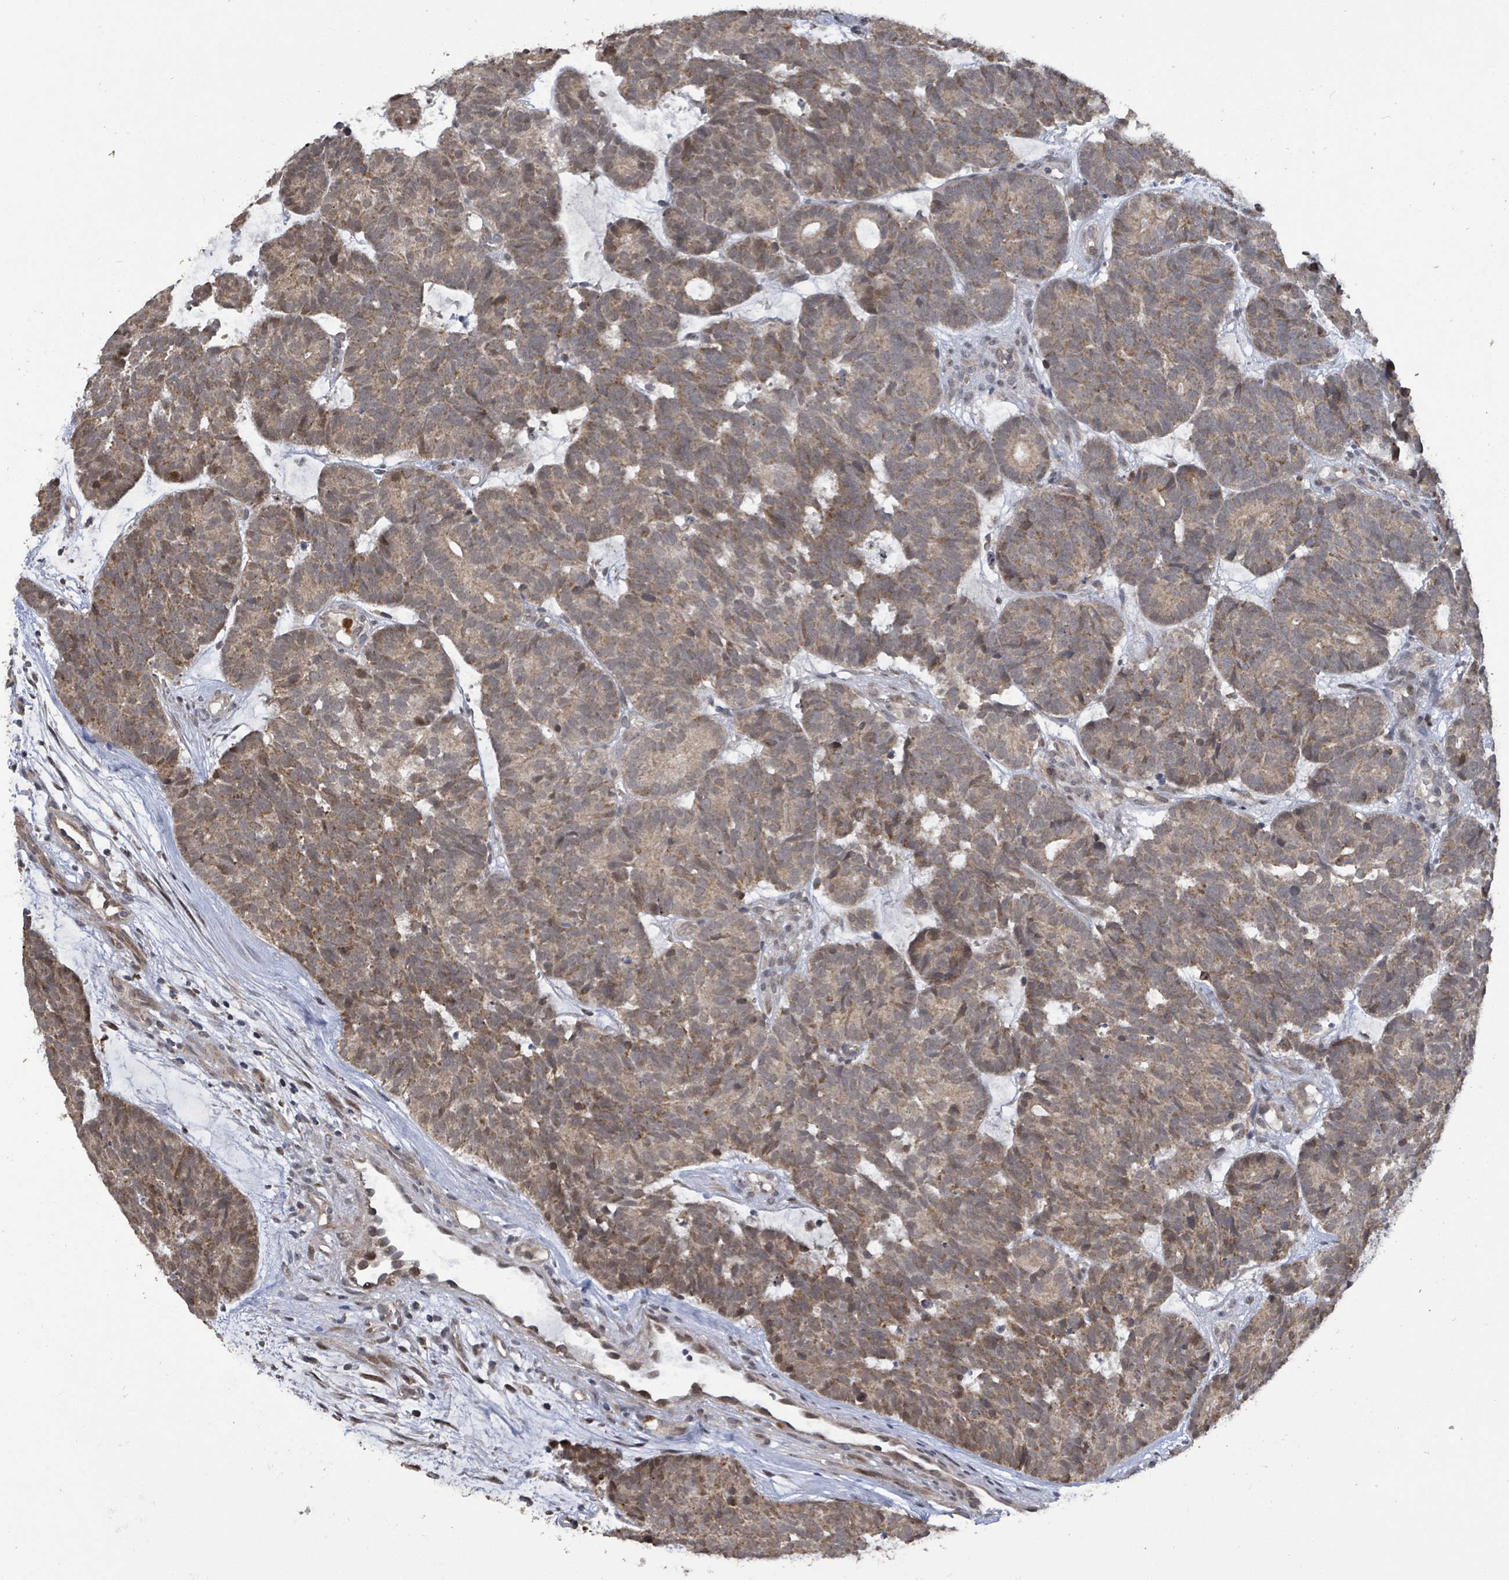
{"staining": {"intensity": "moderate", "quantity": "25%-75%", "location": "cytoplasmic/membranous"}, "tissue": "head and neck cancer", "cell_type": "Tumor cells", "image_type": "cancer", "snomed": [{"axis": "morphology", "description": "Adenocarcinoma, NOS"}, {"axis": "topography", "description": "Head-Neck"}], "caption": "A brown stain labels moderate cytoplasmic/membranous expression of a protein in head and neck cancer tumor cells.", "gene": "COQ6", "patient": {"sex": "female", "age": 81}}